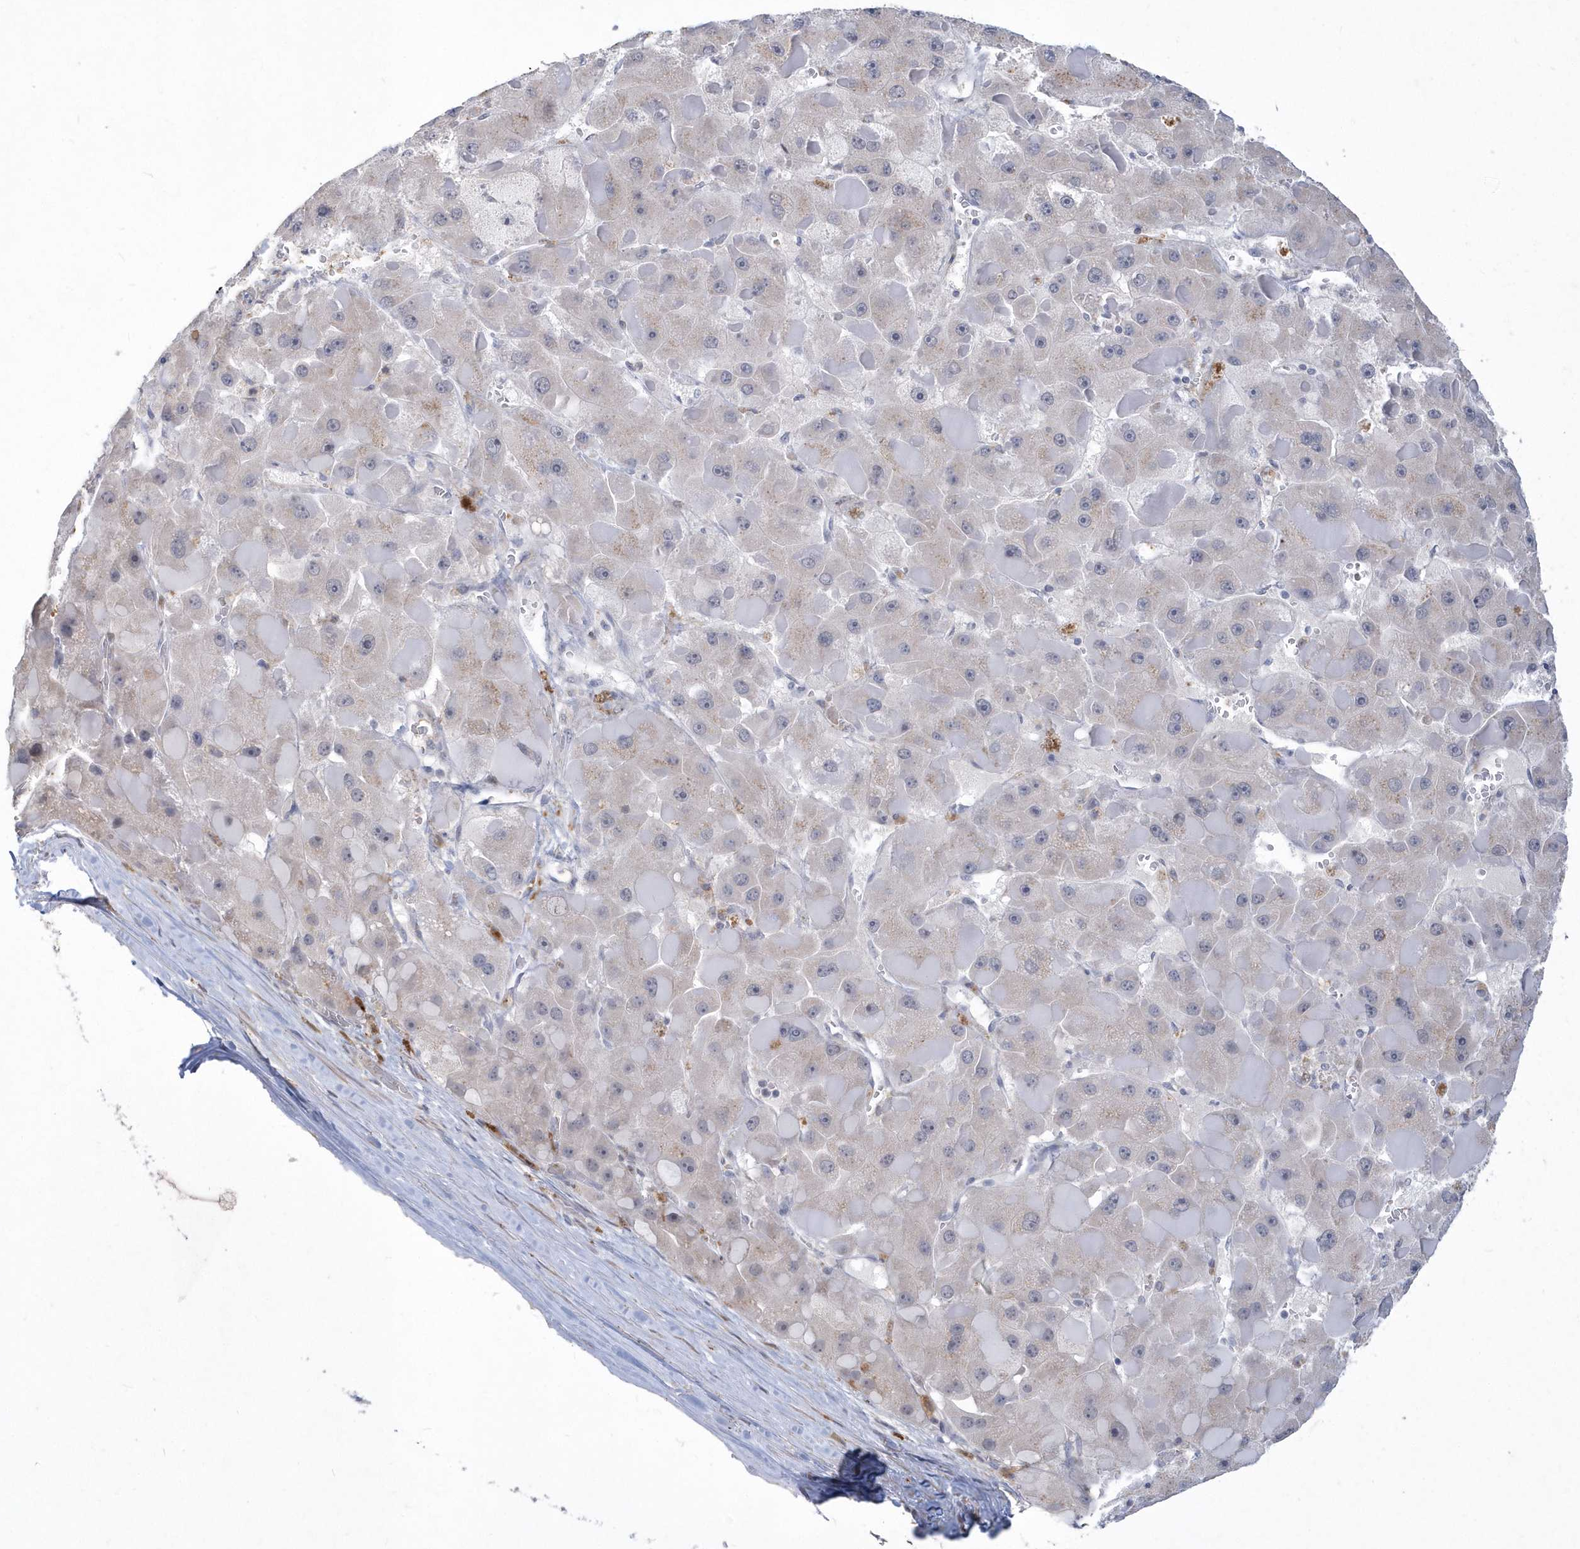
{"staining": {"intensity": "negative", "quantity": "none", "location": "none"}, "tissue": "liver cancer", "cell_type": "Tumor cells", "image_type": "cancer", "snomed": [{"axis": "morphology", "description": "Carcinoma, Hepatocellular, NOS"}, {"axis": "topography", "description": "Liver"}], "caption": "Liver hepatocellular carcinoma was stained to show a protein in brown. There is no significant staining in tumor cells.", "gene": "TSPEAR", "patient": {"sex": "female", "age": 73}}